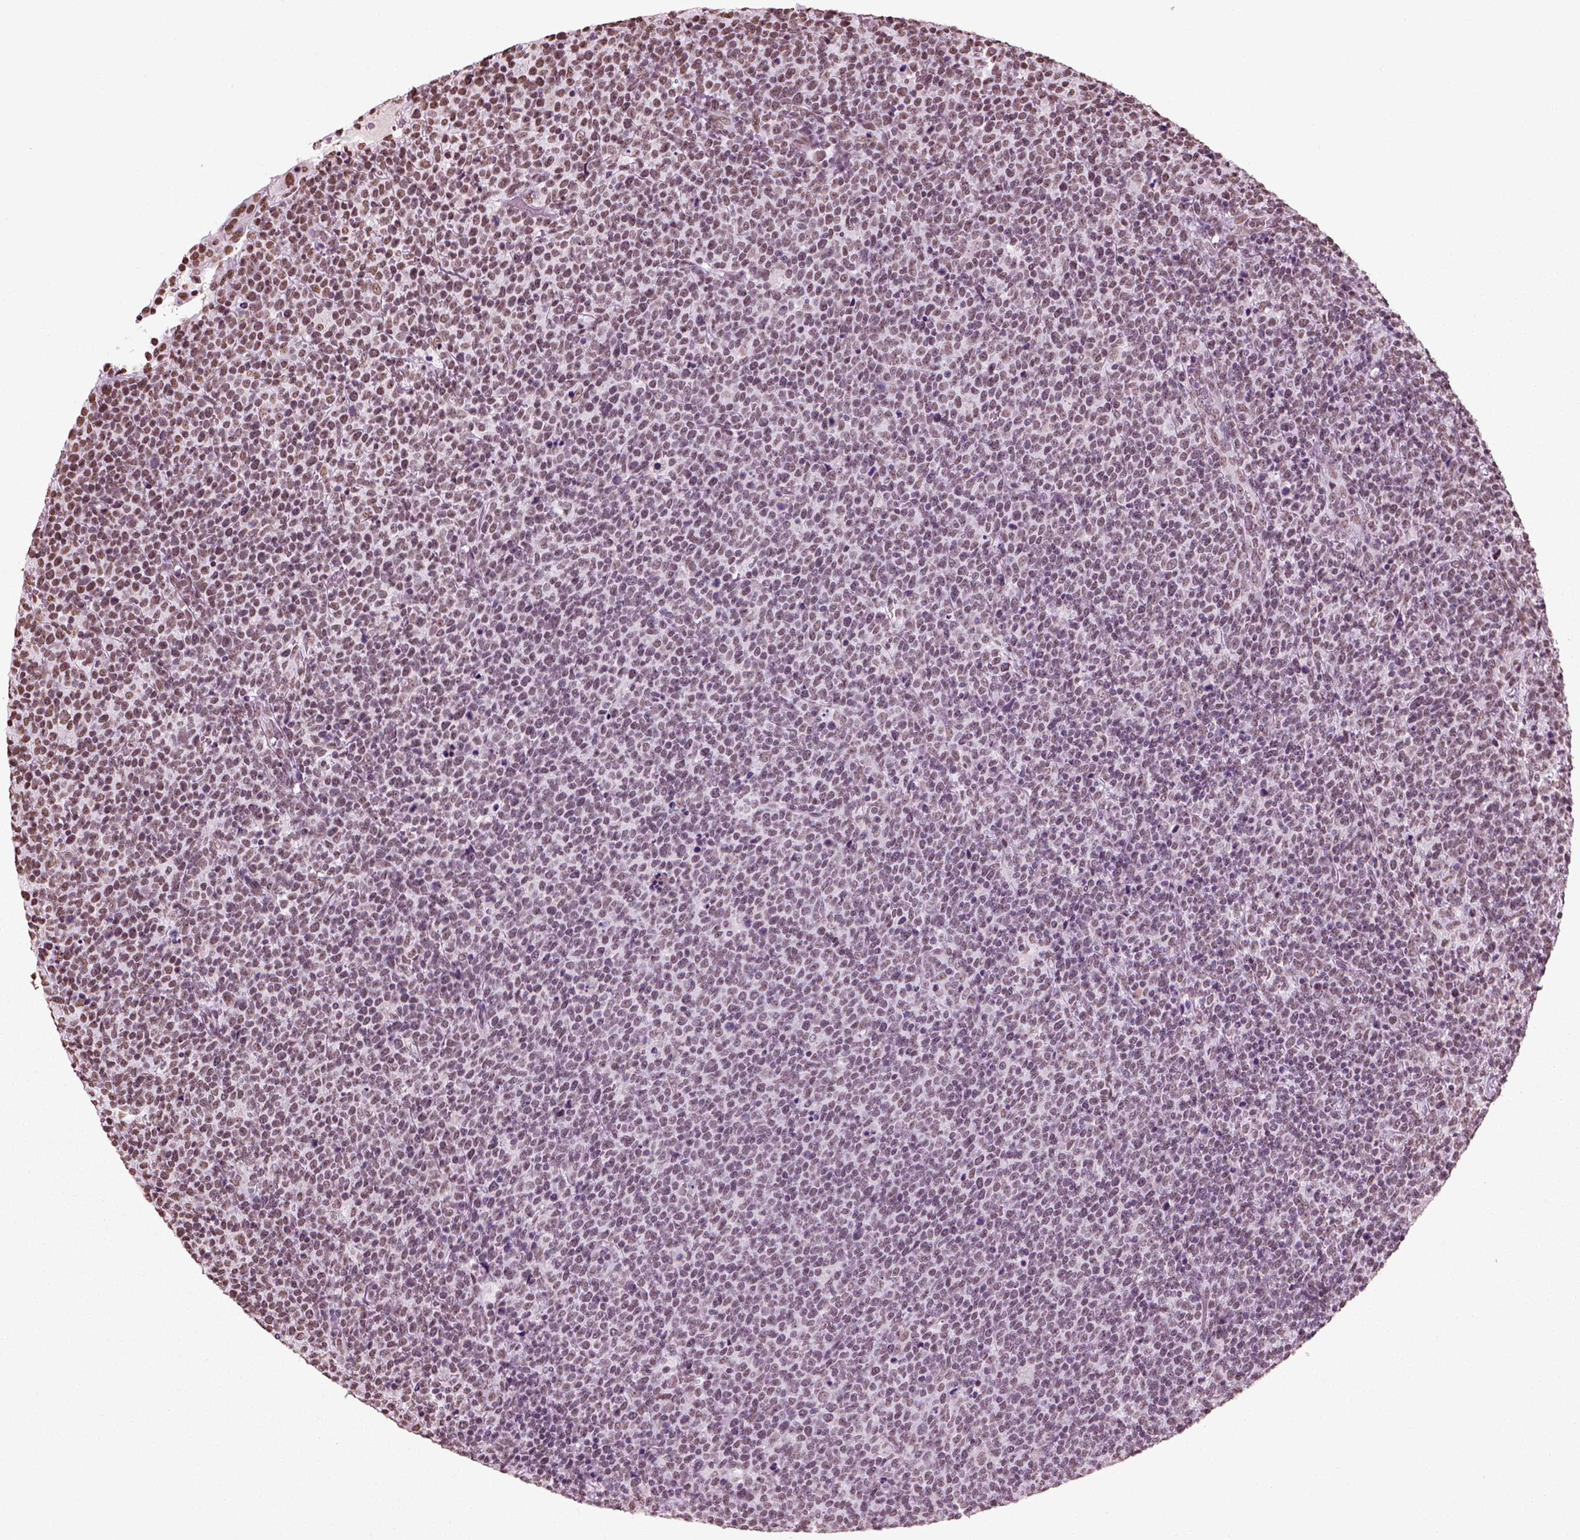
{"staining": {"intensity": "moderate", "quantity": "<25%", "location": "nuclear"}, "tissue": "lymphoma", "cell_type": "Tumor cells", "image_type": "cancer", "snomed": [{"axis": "morphology", "description": "Malignant lymphoma, non-Hodgkin's type, High grade"}, {"axis": "topography", "description": "Lymph node"}], "caption": "Immunohistochemical staining of malignant lymphoma, non-Hodgkin's type (high-grade) exhibits low levels of moderate nuclear positivity in about <25% of tumor cells.", "gene": "POLR1H", "patient": {"sex": "male", "age": 61}}